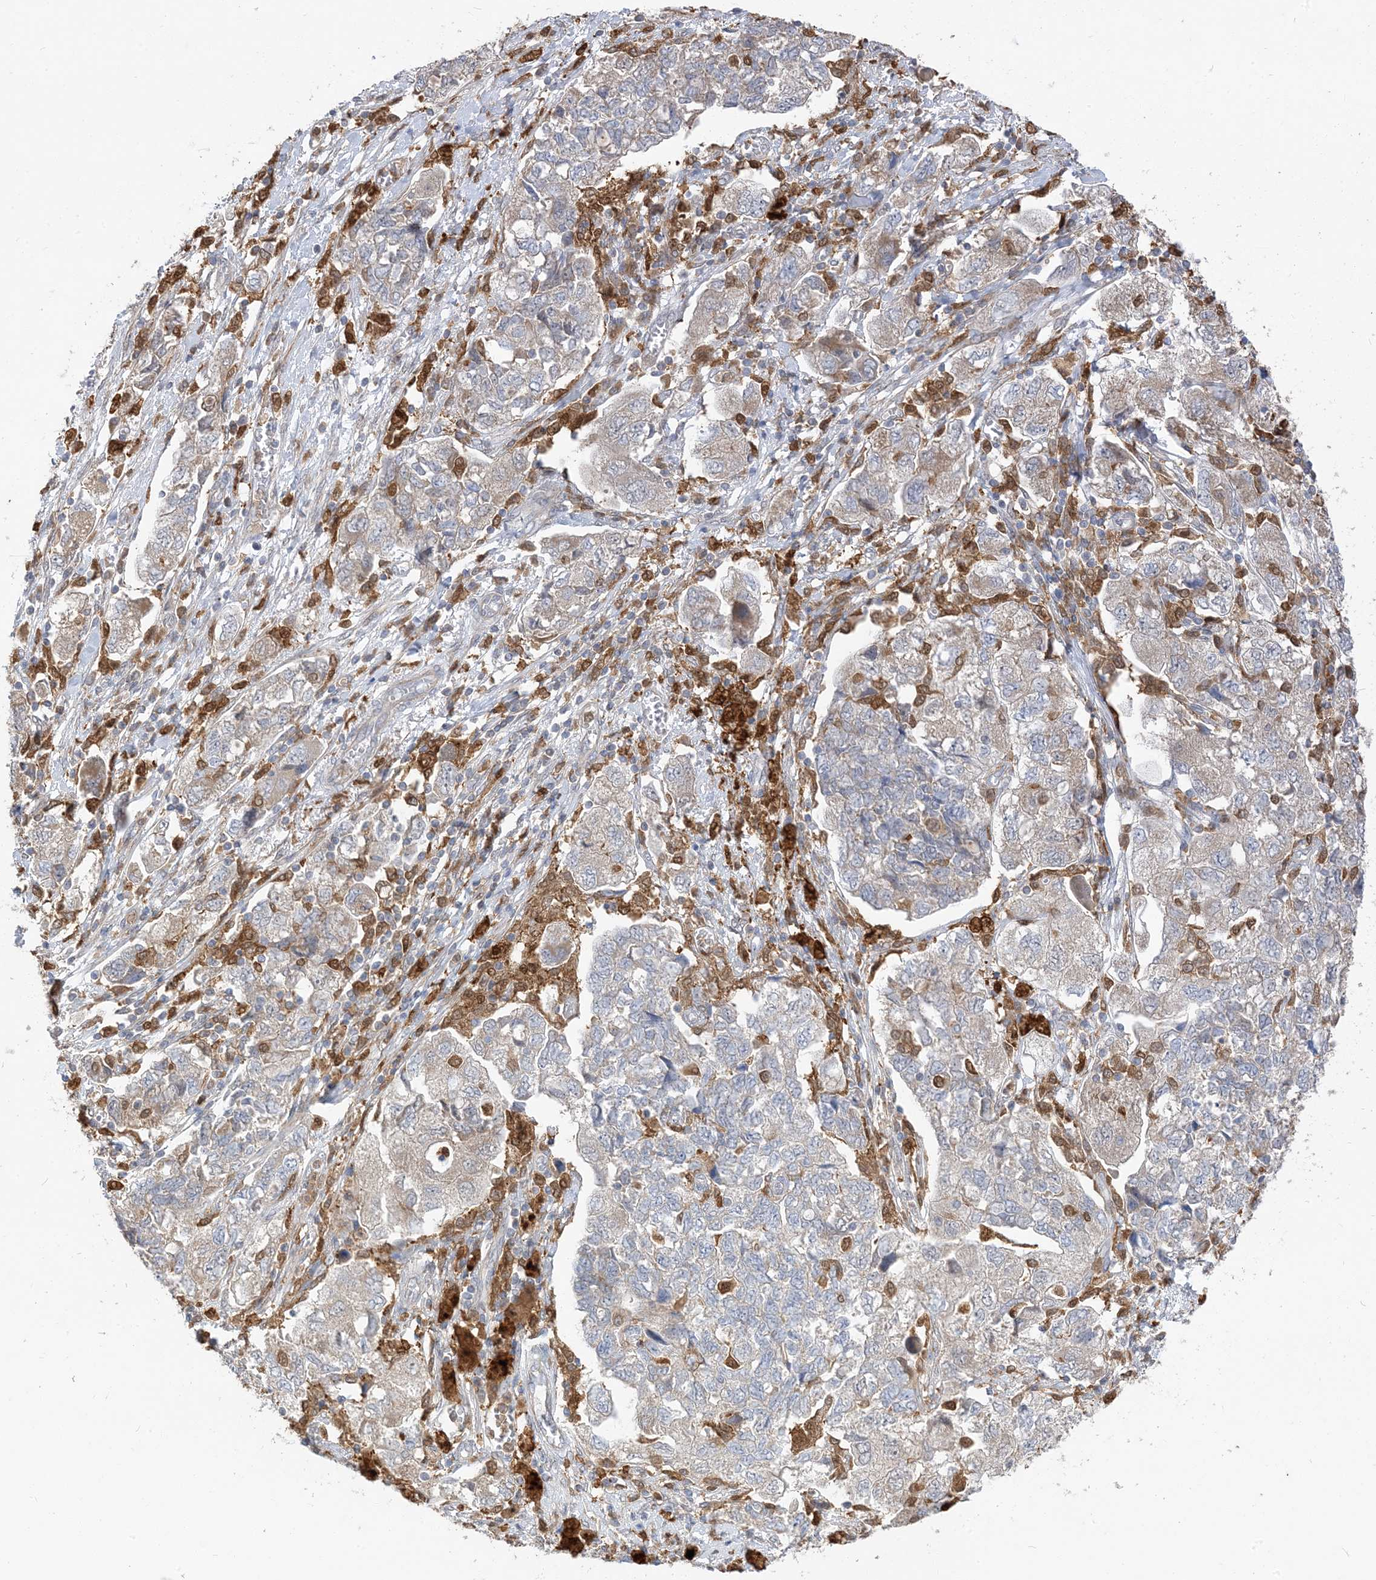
{"staining": {"intensity": "weak", "quantity": "<25%", "location": "cytoplasmic/membranous"}, "tissue": "ovarian cancer", "cell_type": "Tumor cells", "image_type": "cancer", "snomed": [{"axis": "morphology", "description": "Carcinoma, NOS"}, {"axis": "morphology", "description": "Cystadenocarcinoma, serous, NOS"}, {"axis": "topography", "description": "Ovary"}], "caption": "Carcinoma (ovarian) was stained to show a protein in brown. There is no significant expression in tumor cells. (Stains: DAB (3,3'-diaminobenzidine) immunohistochemistry with hematoxylin counter stain, Microscopy: brightfield microscopy at high magnification).", "gene": "NAGK", "patient": {"sex": "female", "age": 69}}